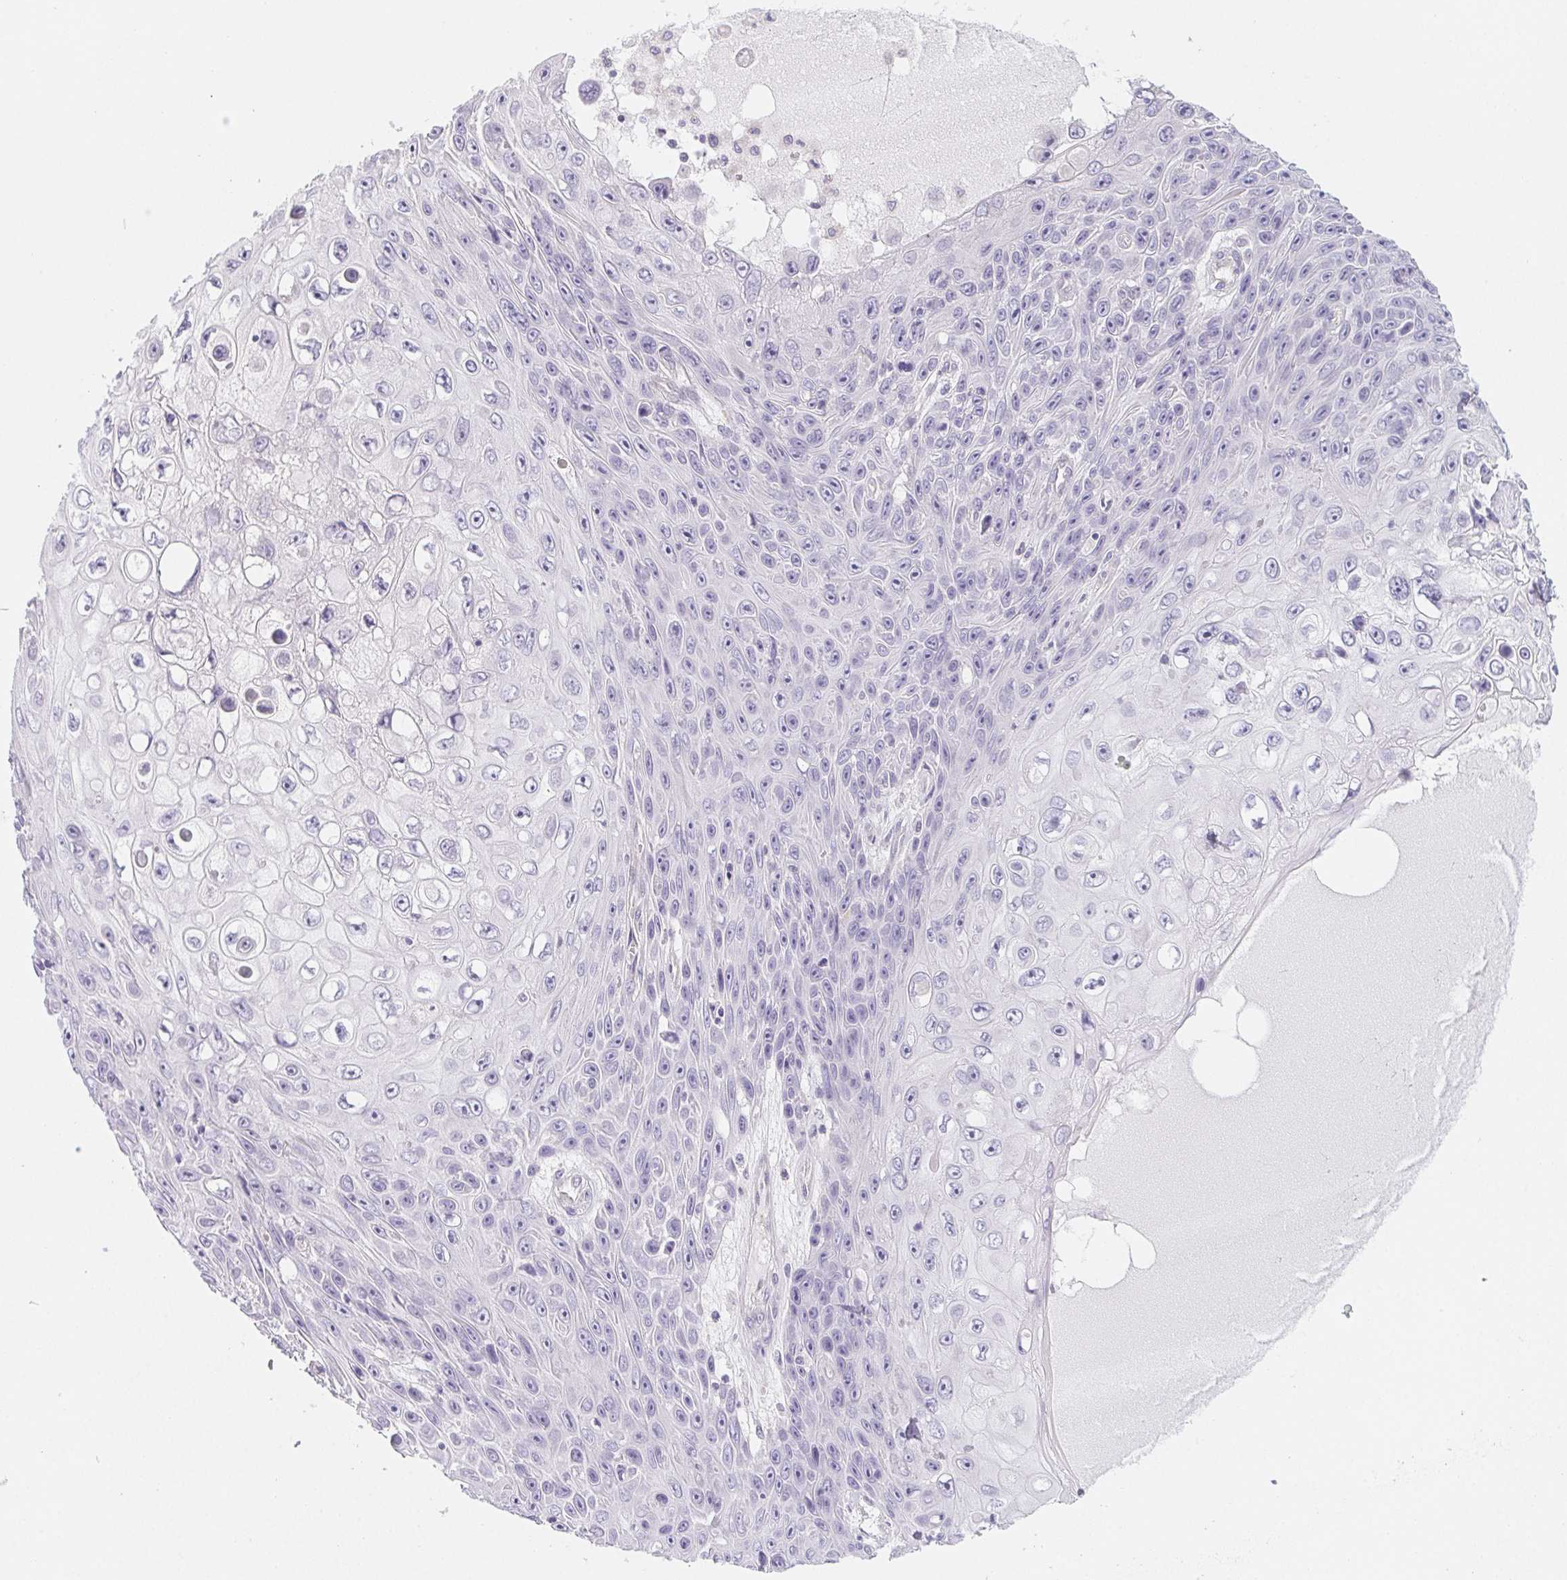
{"staining": {"intensity": "negative", "quantity": "none", "location": "none"}, "tissue": "skin cancer", "cell_type": "Tumor cells", "image_type": "cancer", "snomed": [{"axis": "morphology", "description": "Squamous cell carcinoma, NOS"}, {"axis": "topography", "description": "Skin"}], "caption": "Immunohistochemical staining of human skin cancer (squamous cell carcinoma) shows no significant expression in tumor cells.", "gene": "CTNND2", "patient": {"sex": "male", "age": 82}}